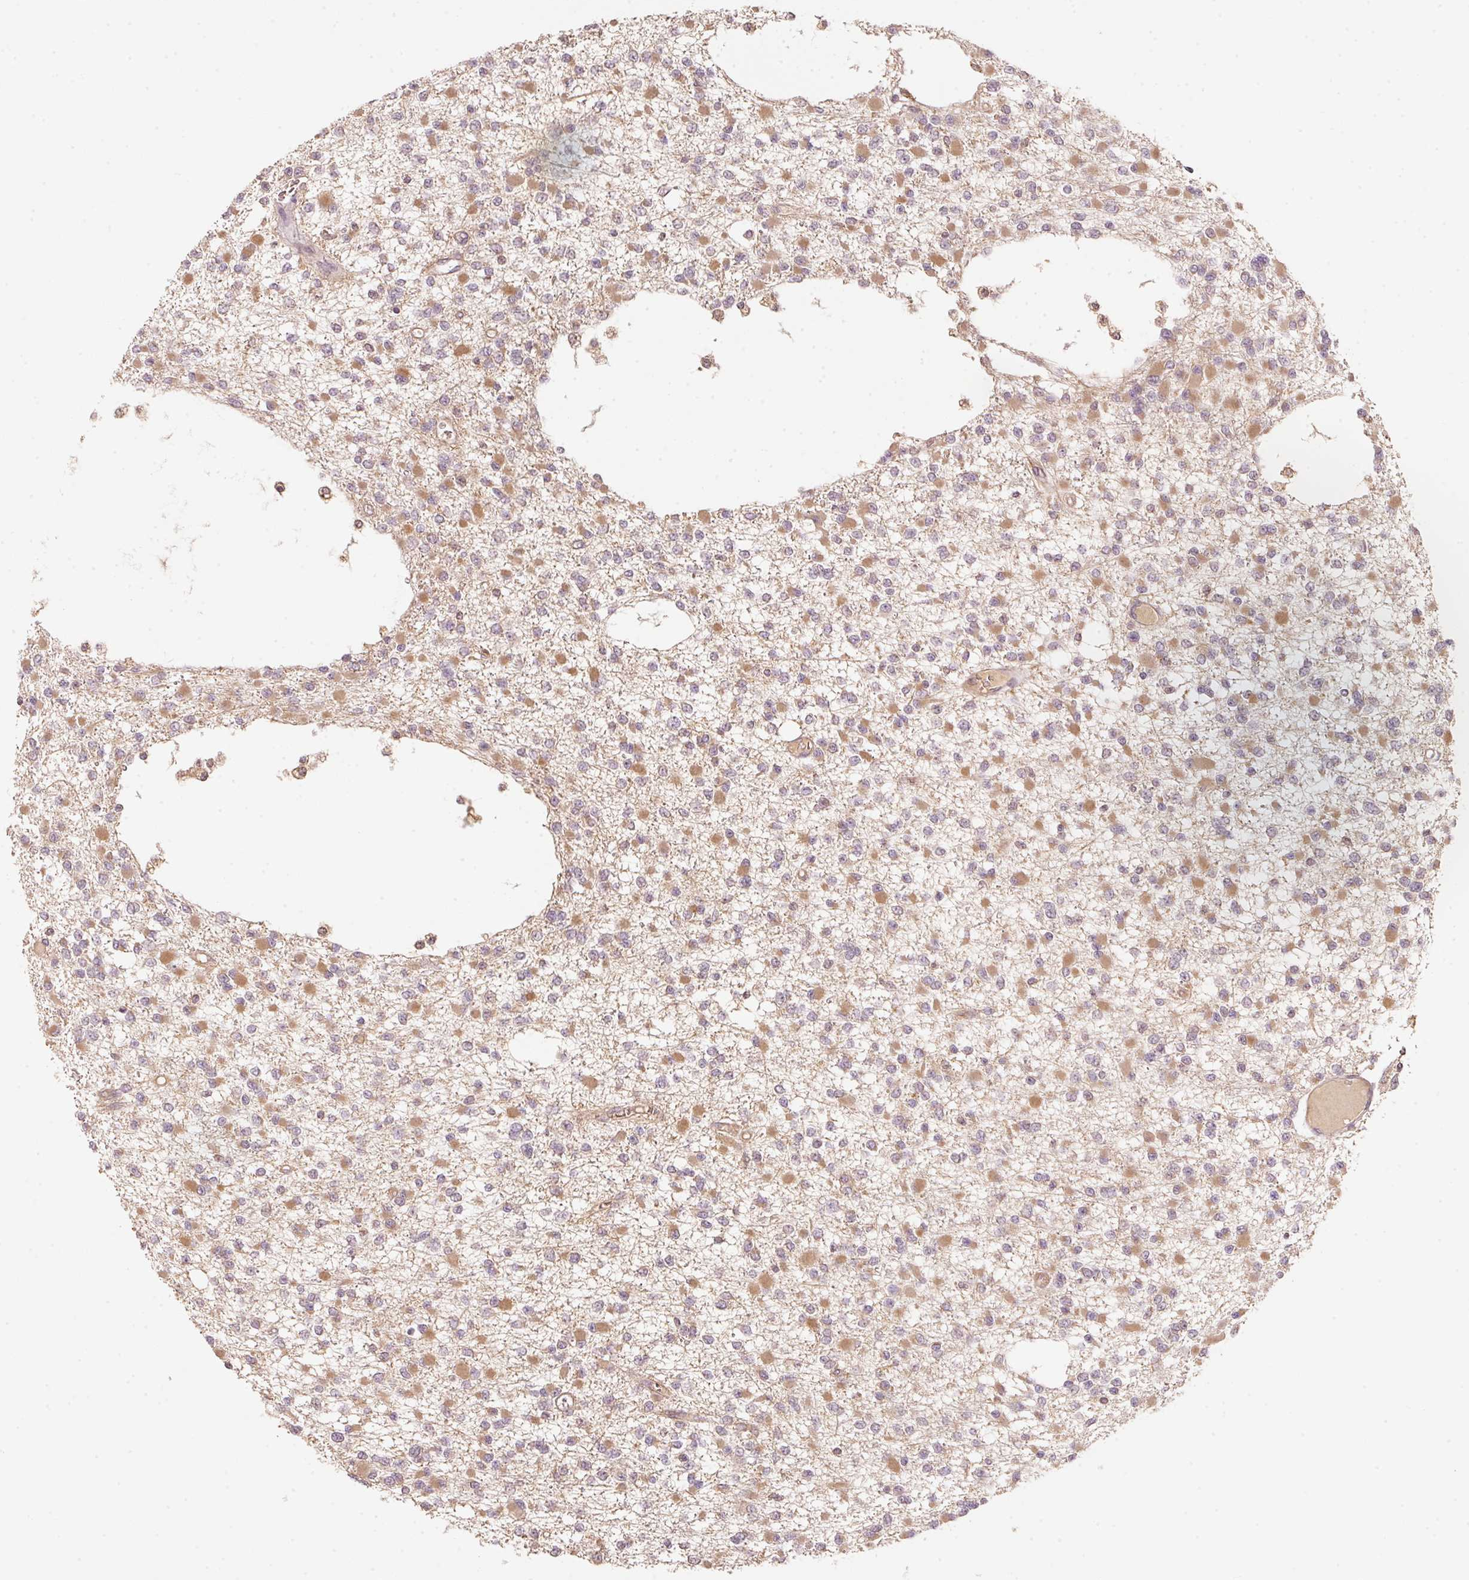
{"staining": {"intensity": "moderate", "quantity": "25%-75%", "location": "cytoplasmic/membranous"}, "tissue": "glioma", "cell_type": "Tumor cells", "image_type": "cancer", "snomed": [{"axis": "morphology", "description": "Glioma, malignant, Low grade"}, {"axis": "topography", "description": "Brain"}], "caption": "DAB immunohistochemical staining of malignant low-grade glioma reveals moderate cytoplasmic/membranous protein expression in approximately 25%-75% of tumor cells. Using DAB (brown) and hematoxylin (blue) stains, captured at high magnification using brightfield microscopy.", "gene": "RRAS2", "patient": {"sex": "female", "age": 22}}